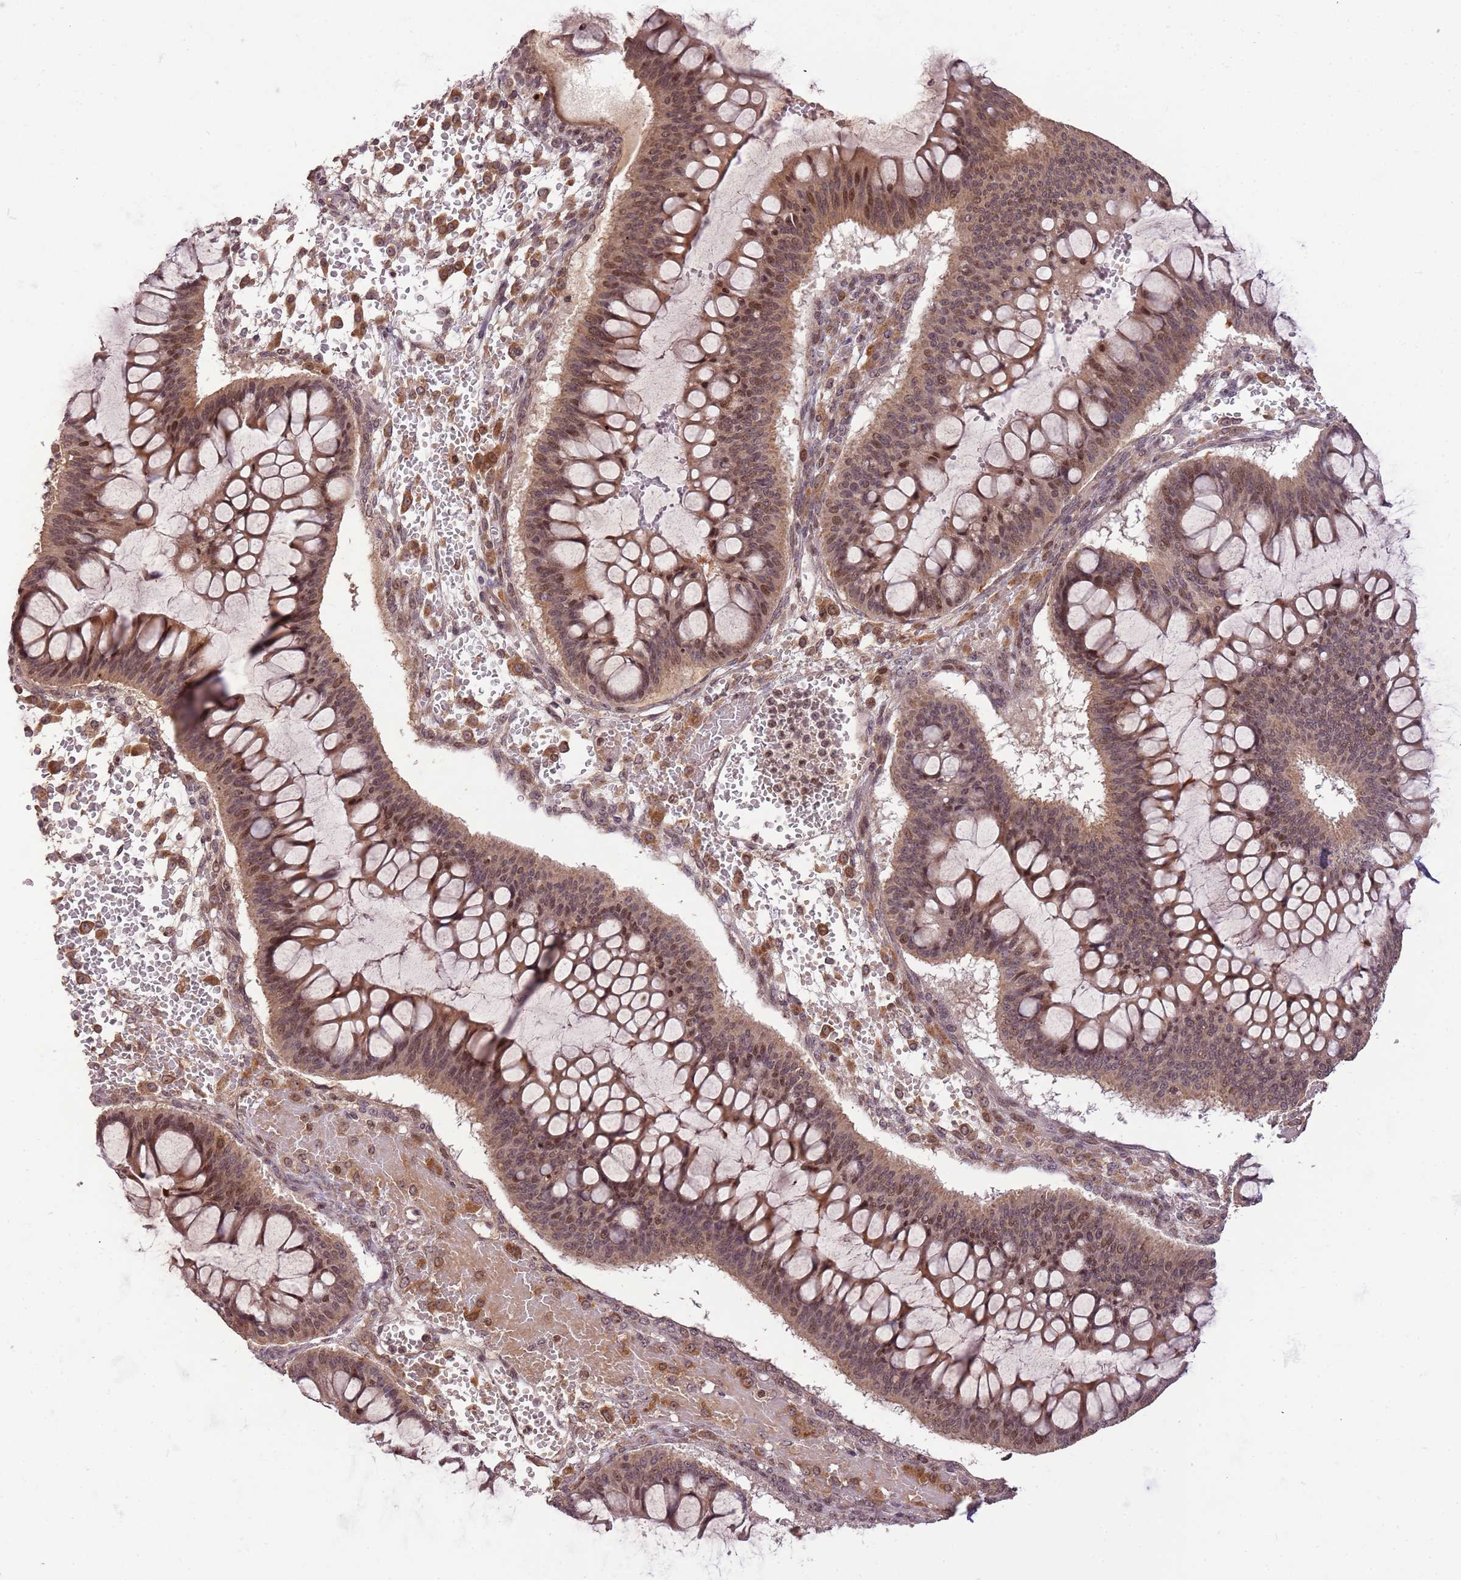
{"staining": {"intensity": "moderate", "quantity": "25%-75%", "location": "nuclear"}, "tissue": "ovarian cancer", "cell_type": "Tumor cells", "image_type": "cancer", "snomed": [{"axis": "morphology", "description": "Cystadenocarcinoma, mucinous, NOS"}, {"axis": "topography", "description": "Ovary"}], "caption": "Immunohistochemistry (IHC) image of mucinous cystadenocarcinoma (ovarian) stained for a protein (brown), which shows medium levels of moderate nuclear expression in about 25%-75% of tumor cells.", "gene": "SAMSN1", "patient": {"sex": "female", "age": 73}}